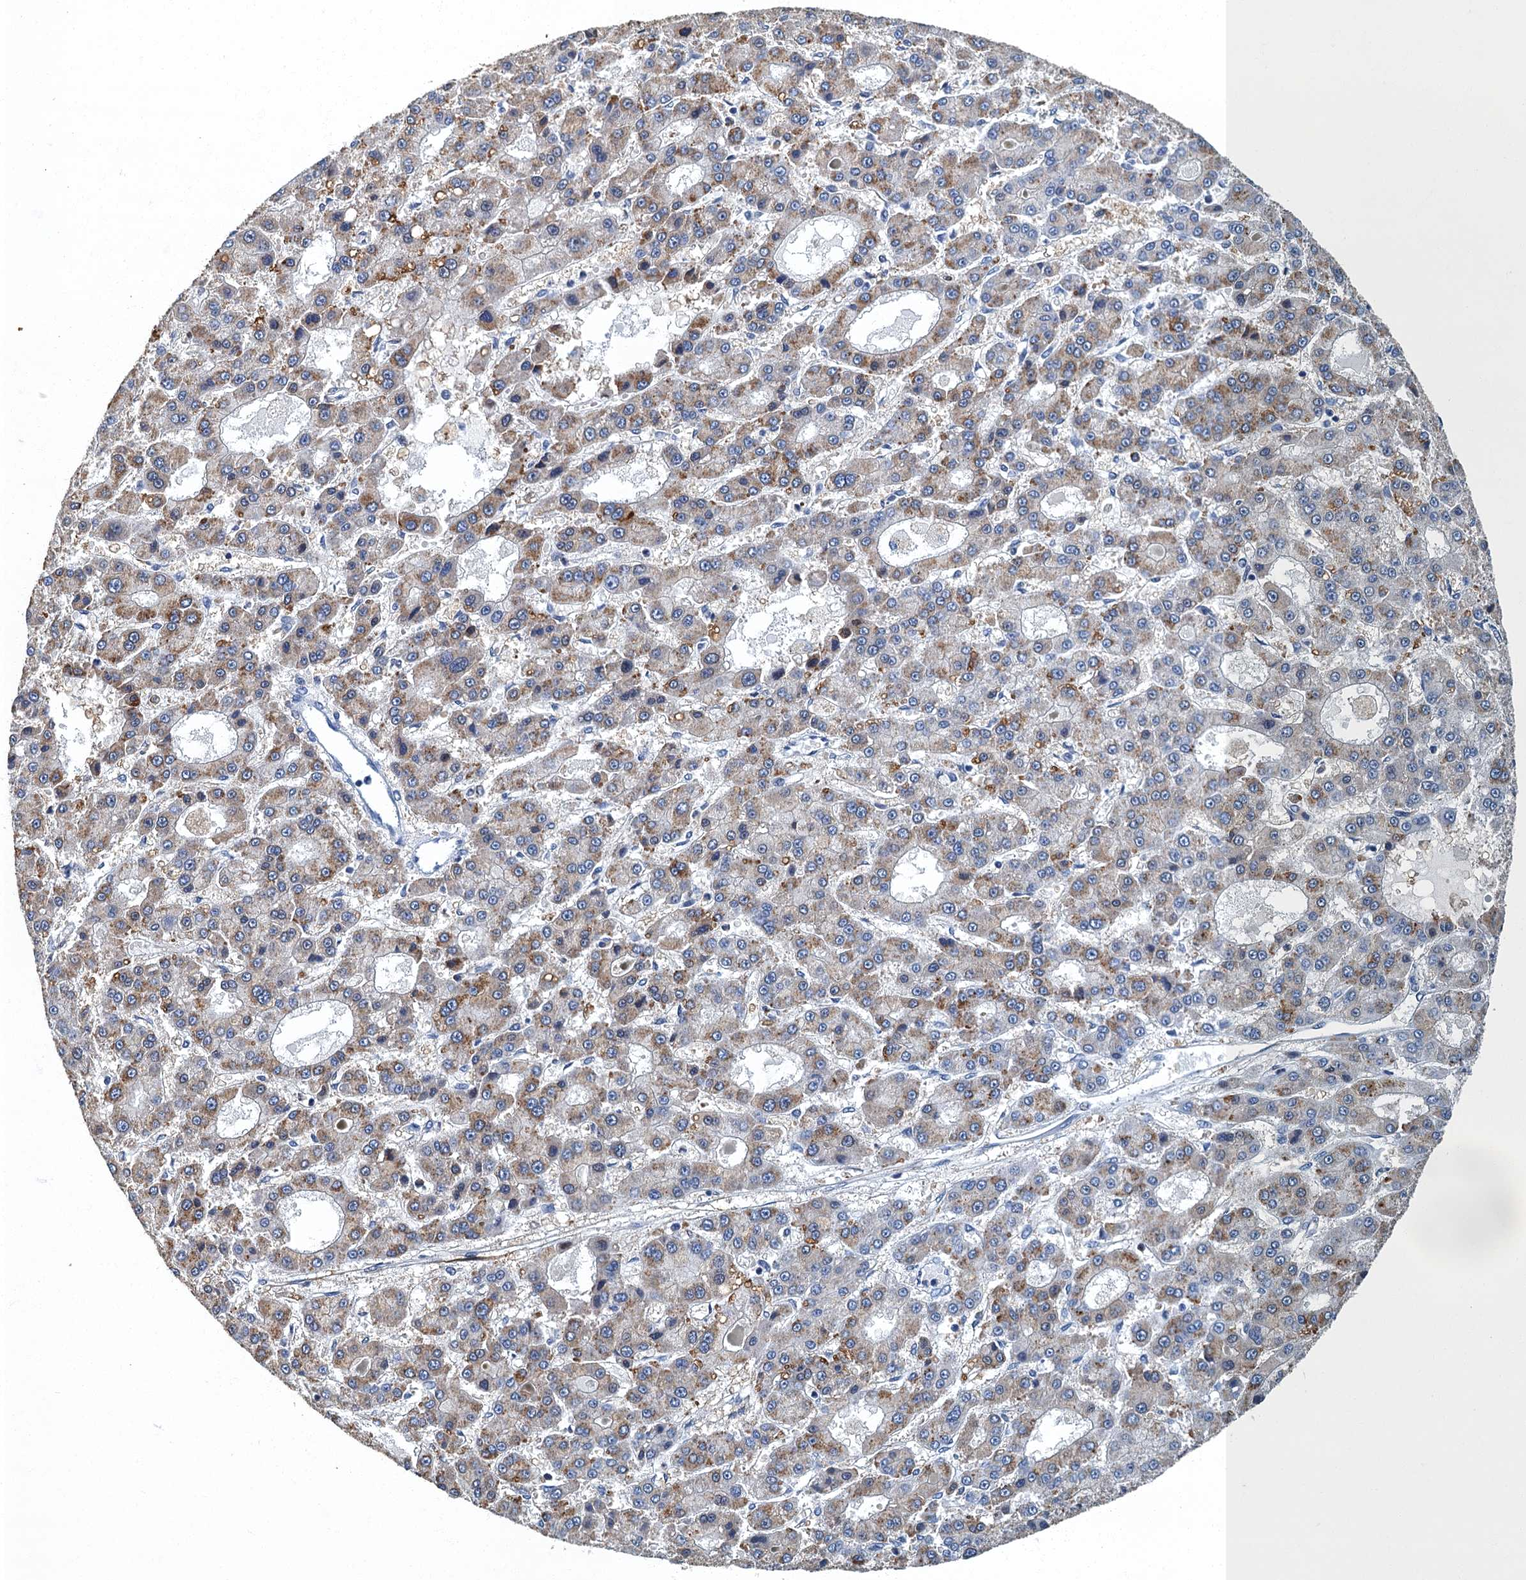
{"staining": {"intensity": "moderate", "quantity": "<25%", "location": "cytoplasmic/membranous"}, "tissue": "liver cancer", "cell_type": "Tumor cells", "image_type": "cancer", "snomed": [{"axis": "morphology", "description": "Carcinoma, Hepatocellular, NOS"}, {"axis": "topography", "description": "Liver"}], "caption": "Human hepatocellular carcinoma (liver) stained with a protein marker demonstrates moderate staining in tumor cells.", "gene": "GADL1", "patient": {"sex": "male", "age": 70}}